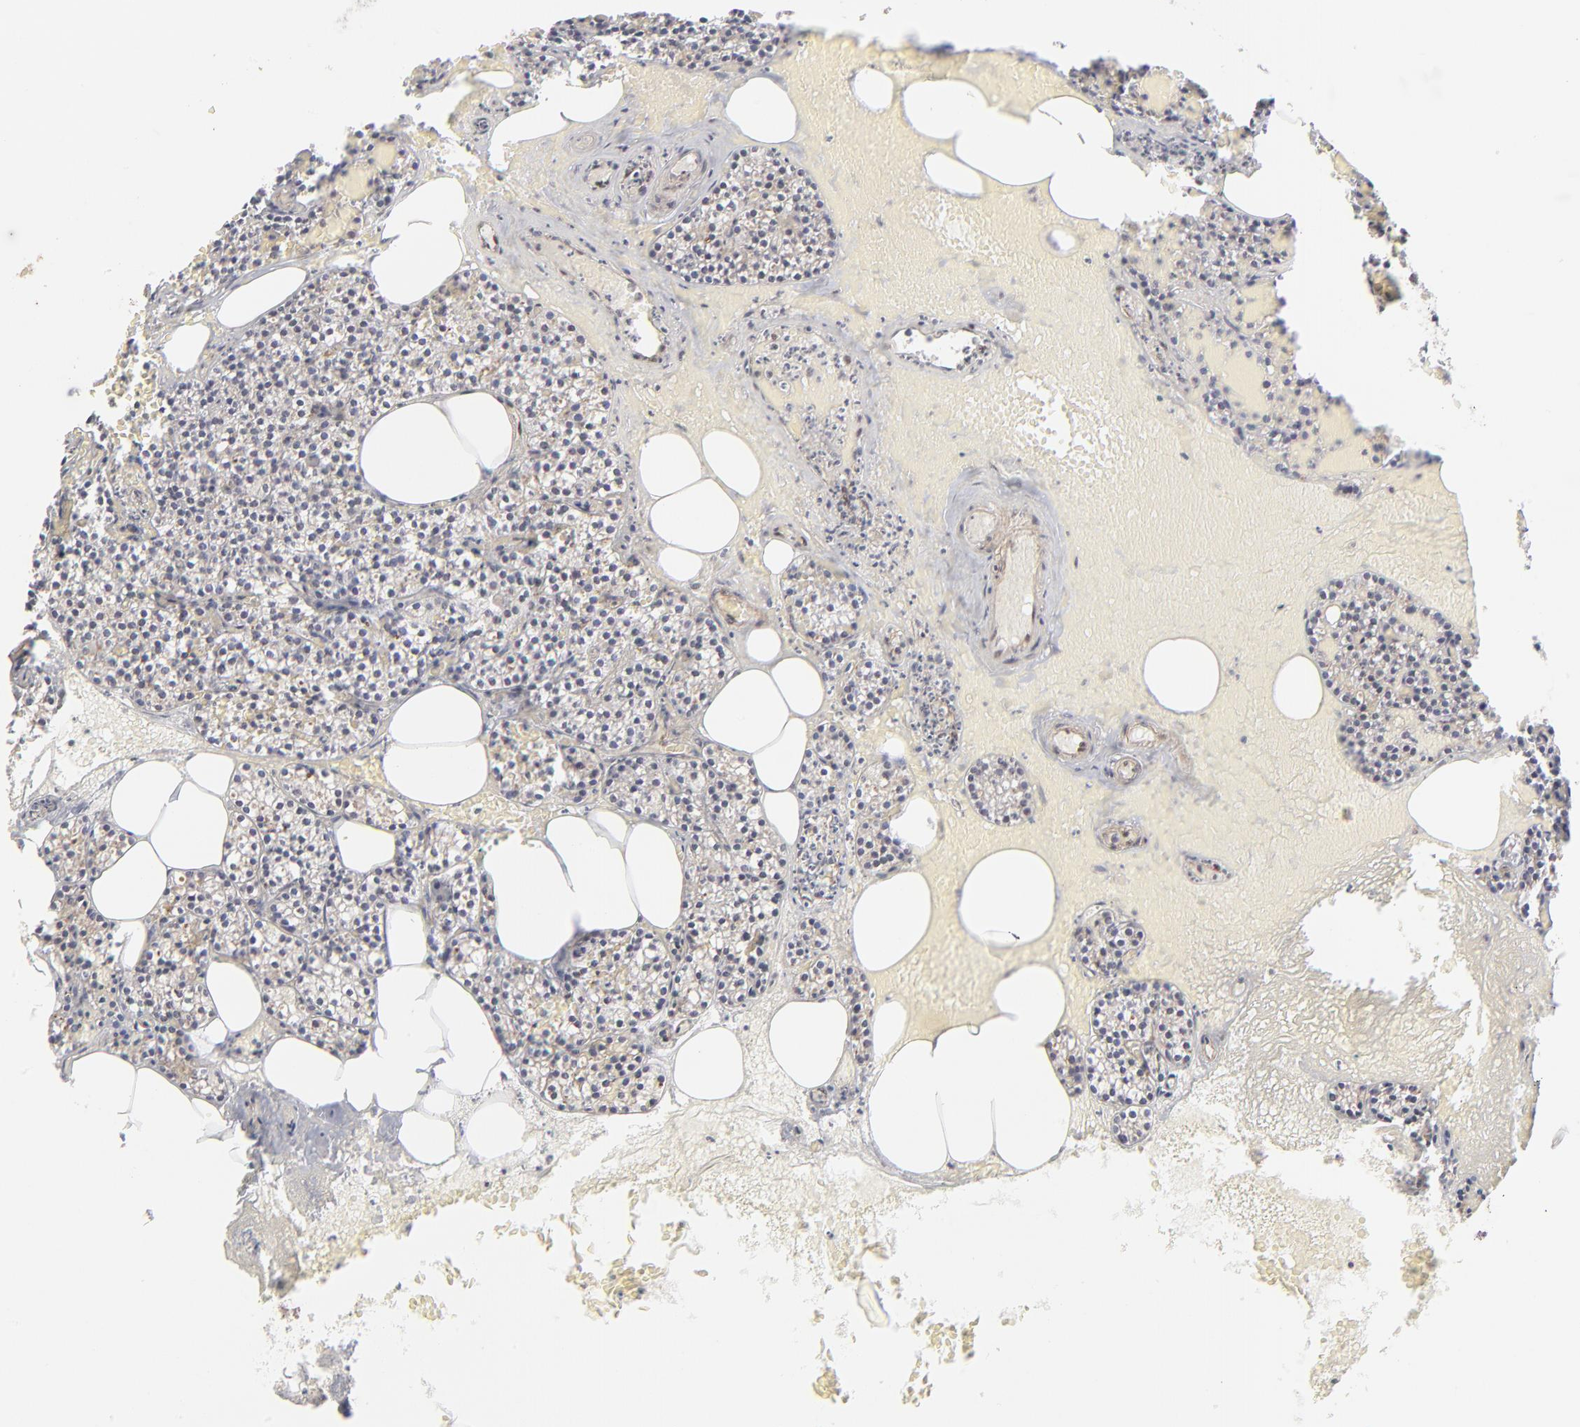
{"staining": {"intensity": "weak", "quantity": "25%-75%", "location": "cytoplasmic/membranous"}, "tissue": "parathyroid gland", "cell_type": "Glandular cells", "image_type": "normal", "snomed": [{"axis": "morphology", "description": "Normal tissue, NOS"}, {"axis": "topography", "description": "Parathyroid gland"}], "caption": "An immunohistochemistry micrograph of benign tissue is shown. Protein staining in brown labels weak cytoplasmic/membranous positivity in parathyroid gland within glandular cells. Using DAB (3,3'-diaminobenzidine) (brown) and hematoxylin (blue) stains, captured at high magnification using brightfield microscopy.", "gene": "GABPA", "patient": {"sex": "male", "age": 51}}